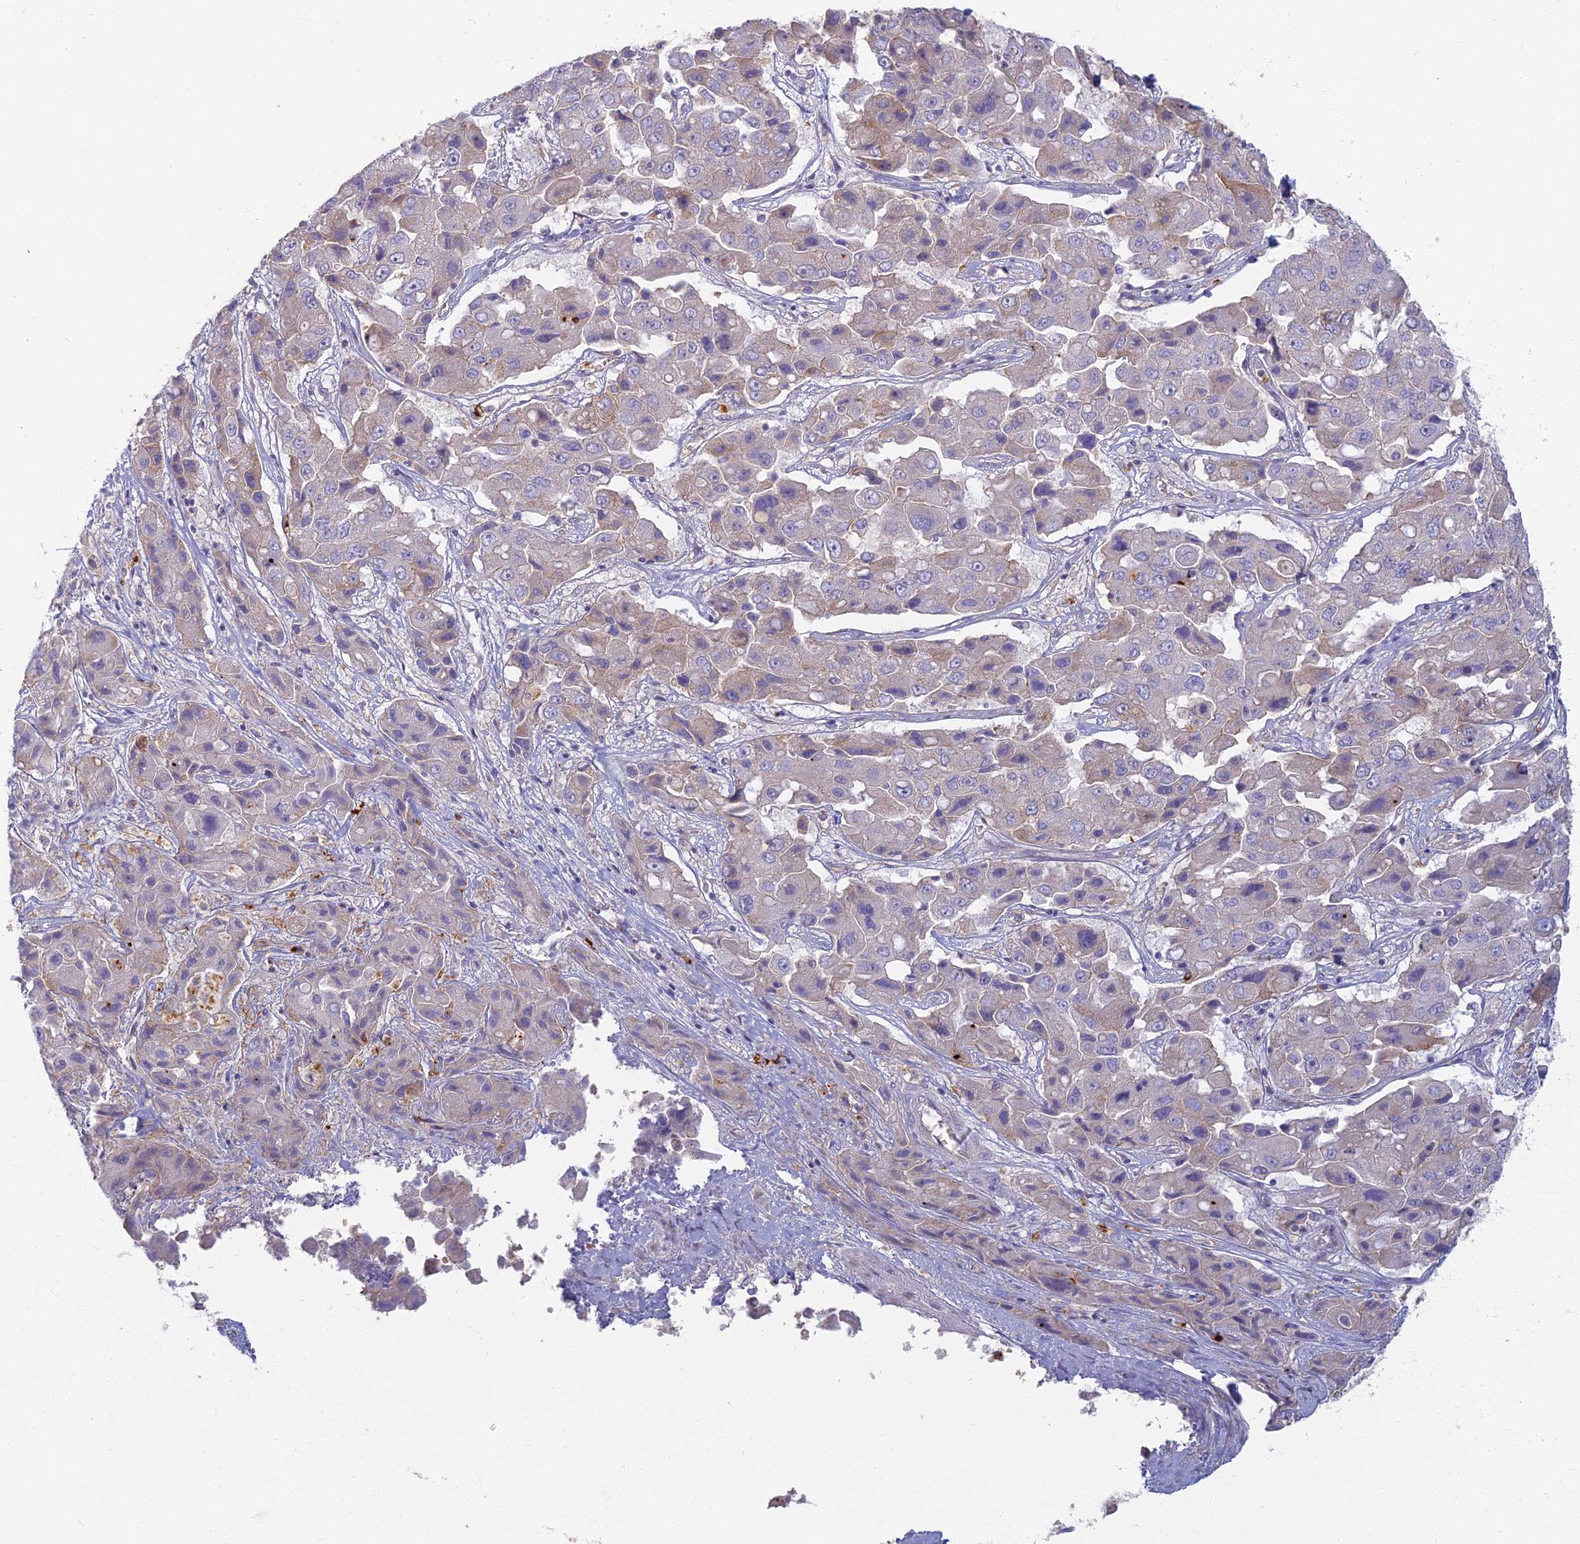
{"staining": {"intensity": "moderate", "quantity": "<25%", "location": "cytoplasmic/membranous"}, "tissue": "liver cancer", "cell_type": "Tumor cells", "image_type": "cancer", "snomed": [{"axis": "morphology", "description": "Cholangiocarcinoma"}, {"axis": "topography", "description": "Liver"}], "caption": "Immunohistochemistry (IHC) (DAB) staining of liver cancer shows moderate cytoplasmic/membranous protein expression in about <25% of tumor cells. (DAB IHC, brown staining for protein, blue staining for nuclei).", "gene": "PROX2", "patient": {"sex": "male", "age": 67}}